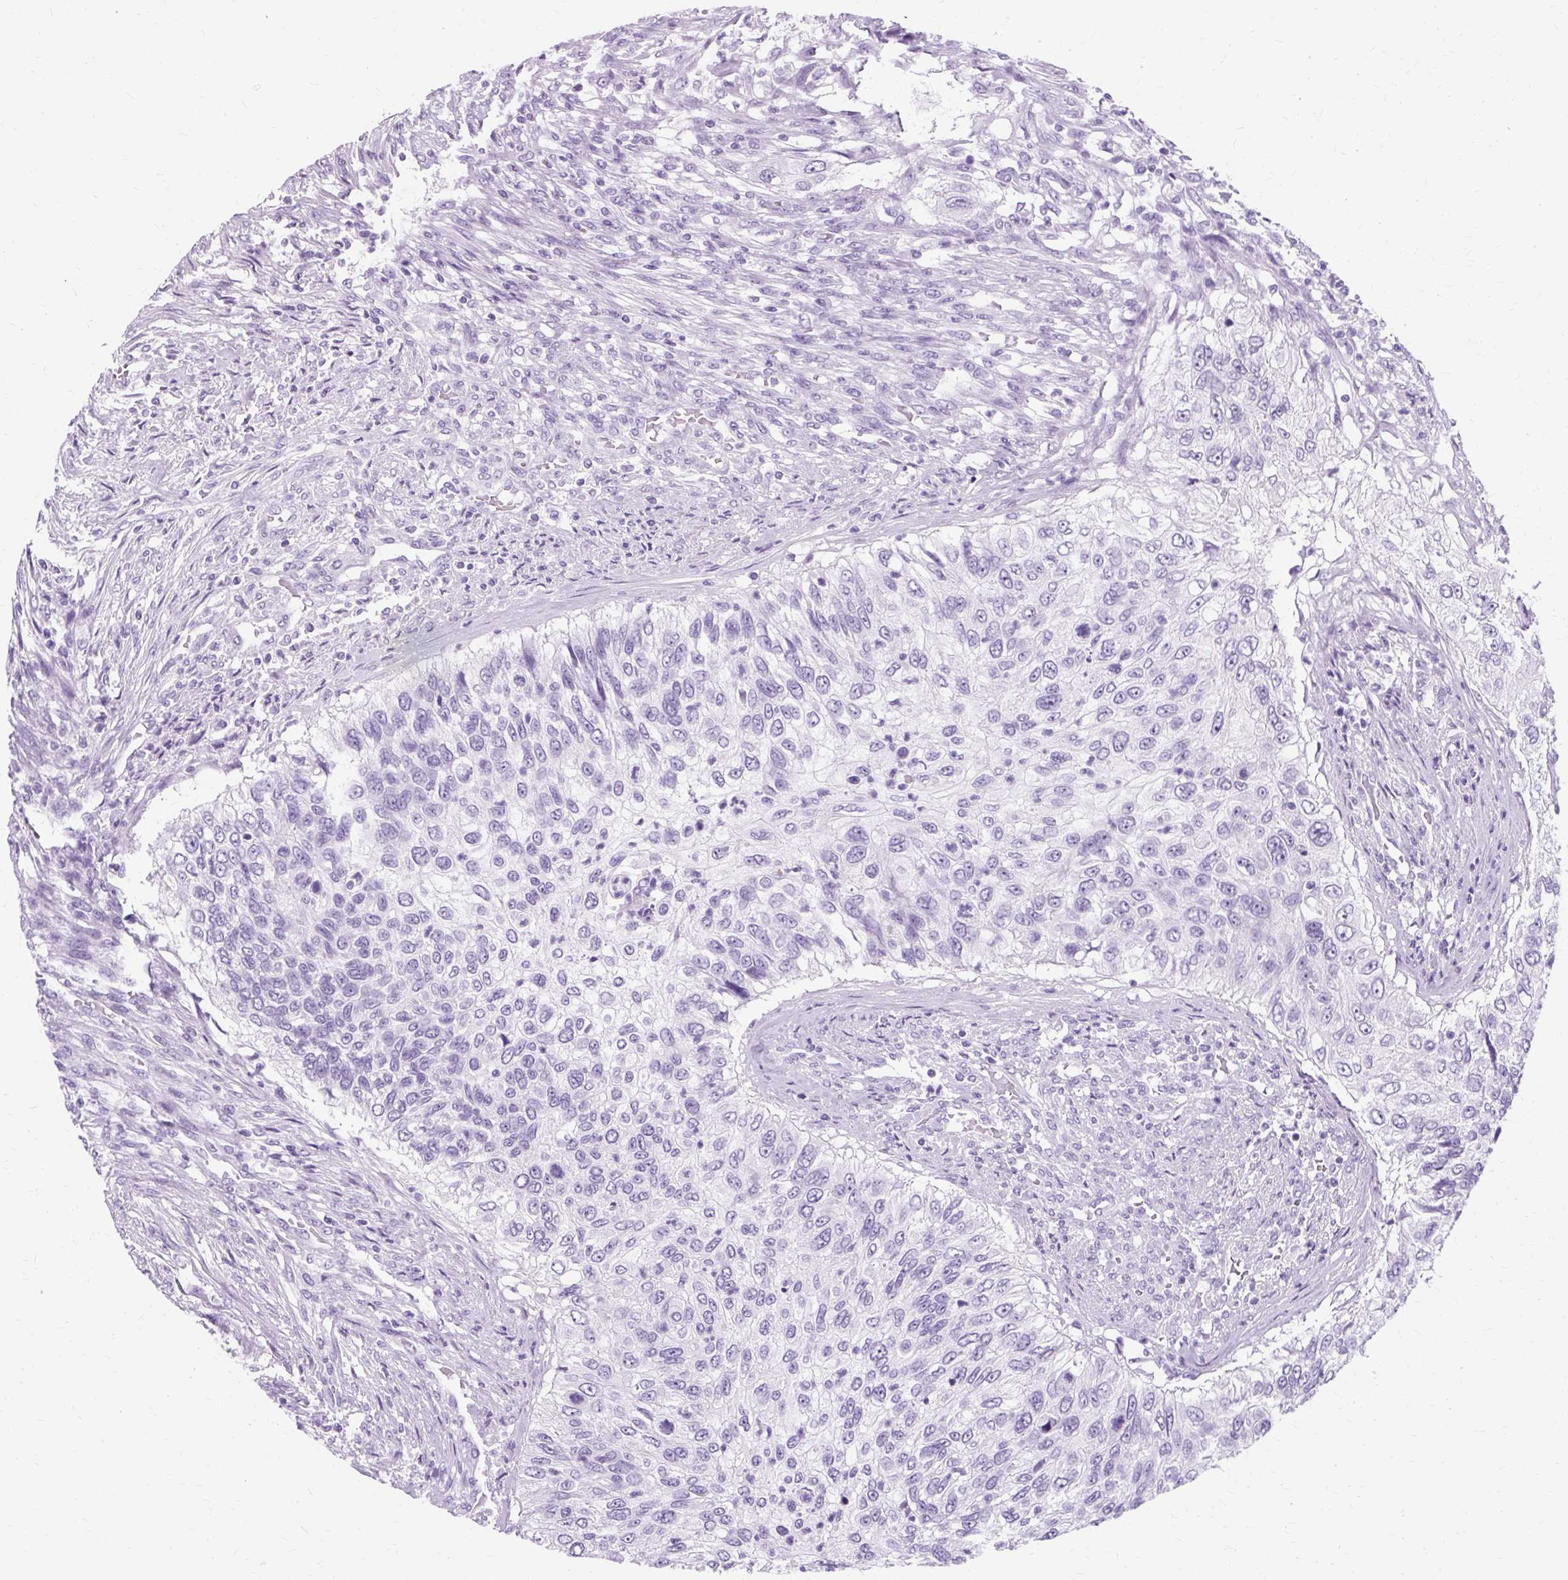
{"staining": {"intensity": "negative", "quantity": "none", "location": "none"}, "tissue": "urothelial cancer", "cell_type": "Tumor cells", "image_type": "cancer", "snomed": [{"axis": "morphology", "description": "Urothelial carcinoma, High grade"}, {"axis": "topography", "description": "Urinary bladder"}], "caption": "Protein analysis of urothelial cancer demonstrates no significant staining in tumor cells. (DAB immunohistochemistry (IHC), high magnification).", "gene": "TMEM89", "patient": {"sex": "female", "age": 60}}